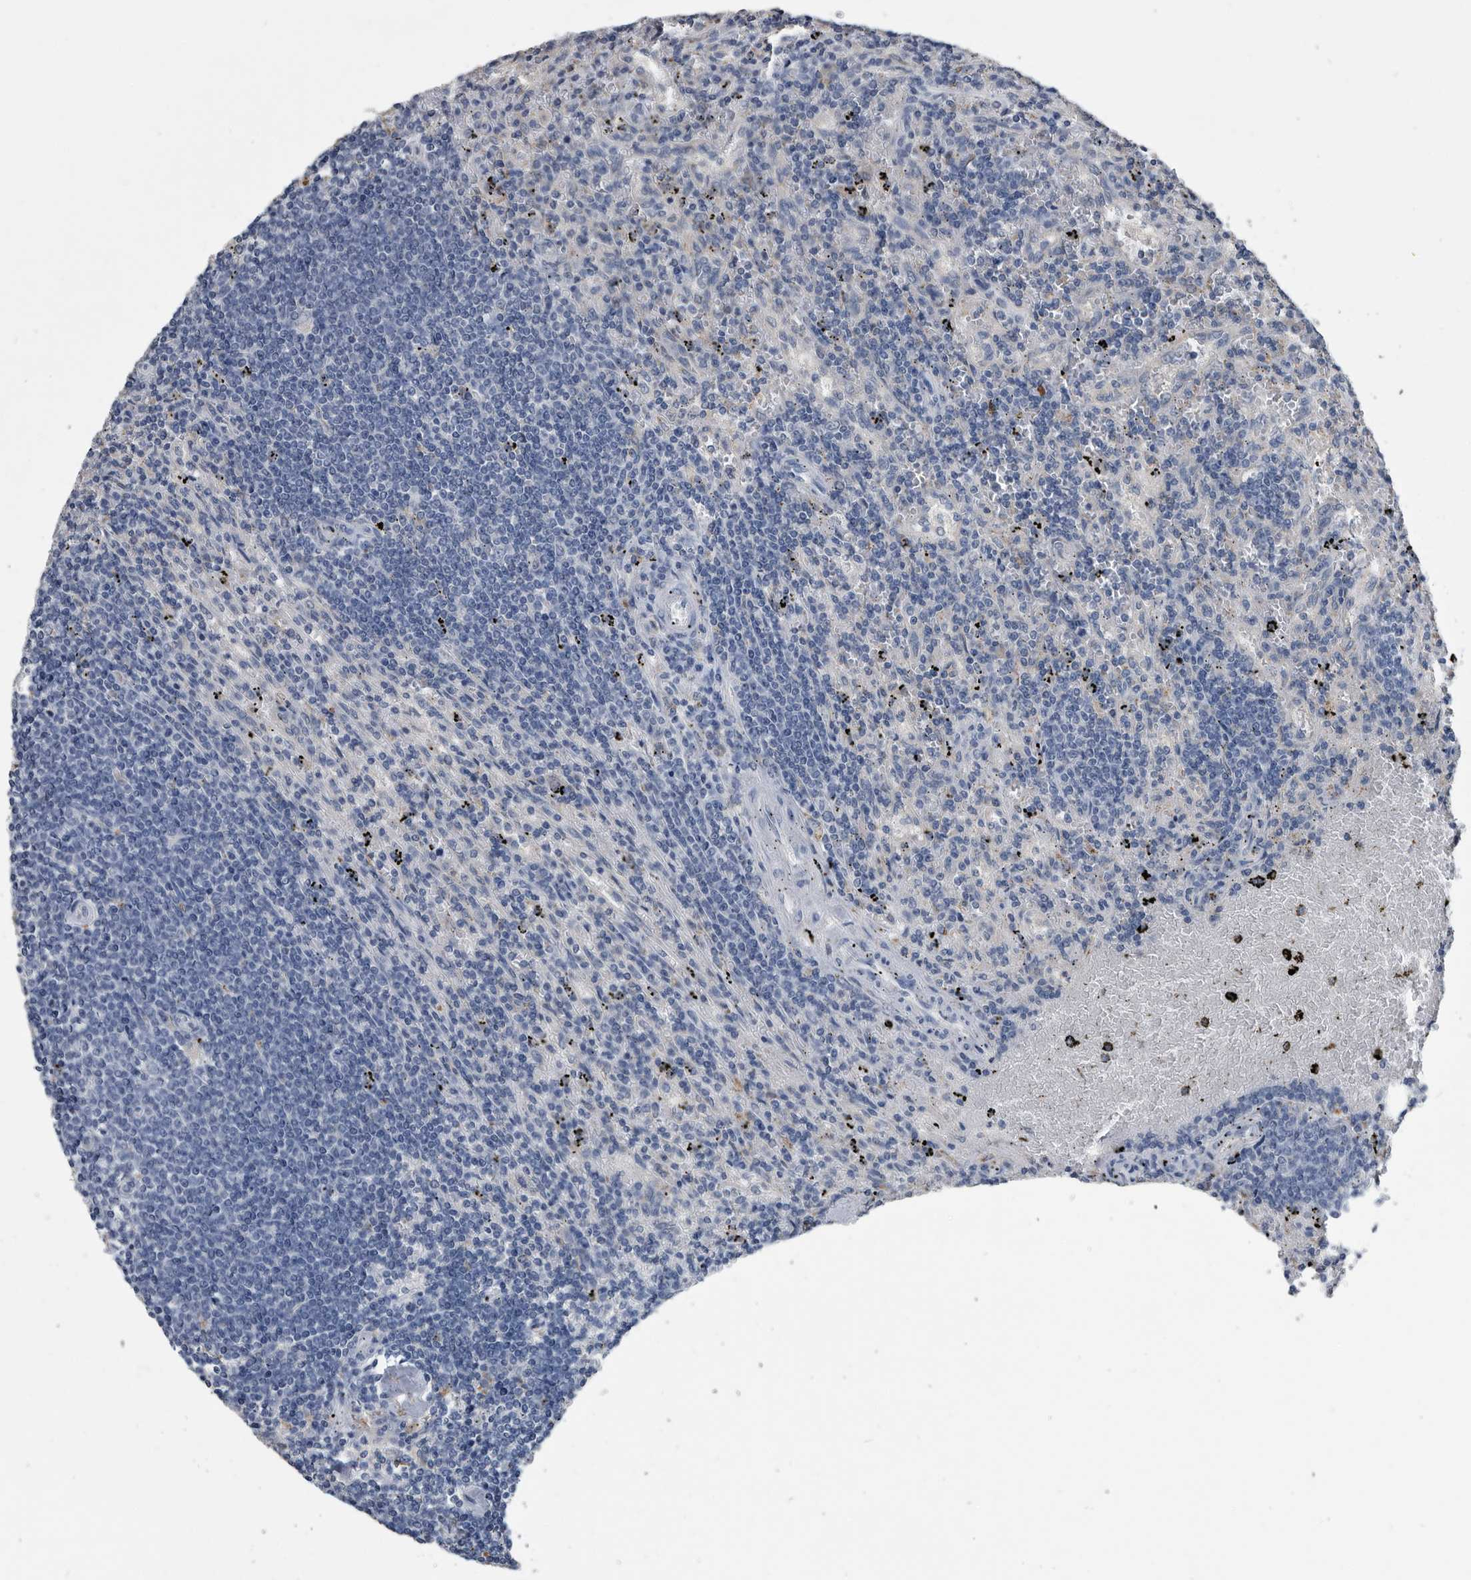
{"staining": {"intensity": "negative", "quantity": "none", "location": "none"}, "tissue": "lymphoma", "cell_type": "Tumor cells", "image_type": "cancer", "snomed": [{"axis": "morphology", "description": "Malignant lymphoma, non-Hodgkin's type, Low grade"}, {"axis": "topography", "description": "Spleen"}], "caption": "Tumor cells are negative for protein expression in human low-grade malignant lymphoma, non-Hodgkin's type.", "gene": "PDXK", "patient": {"sex": "male", "age": 76}}